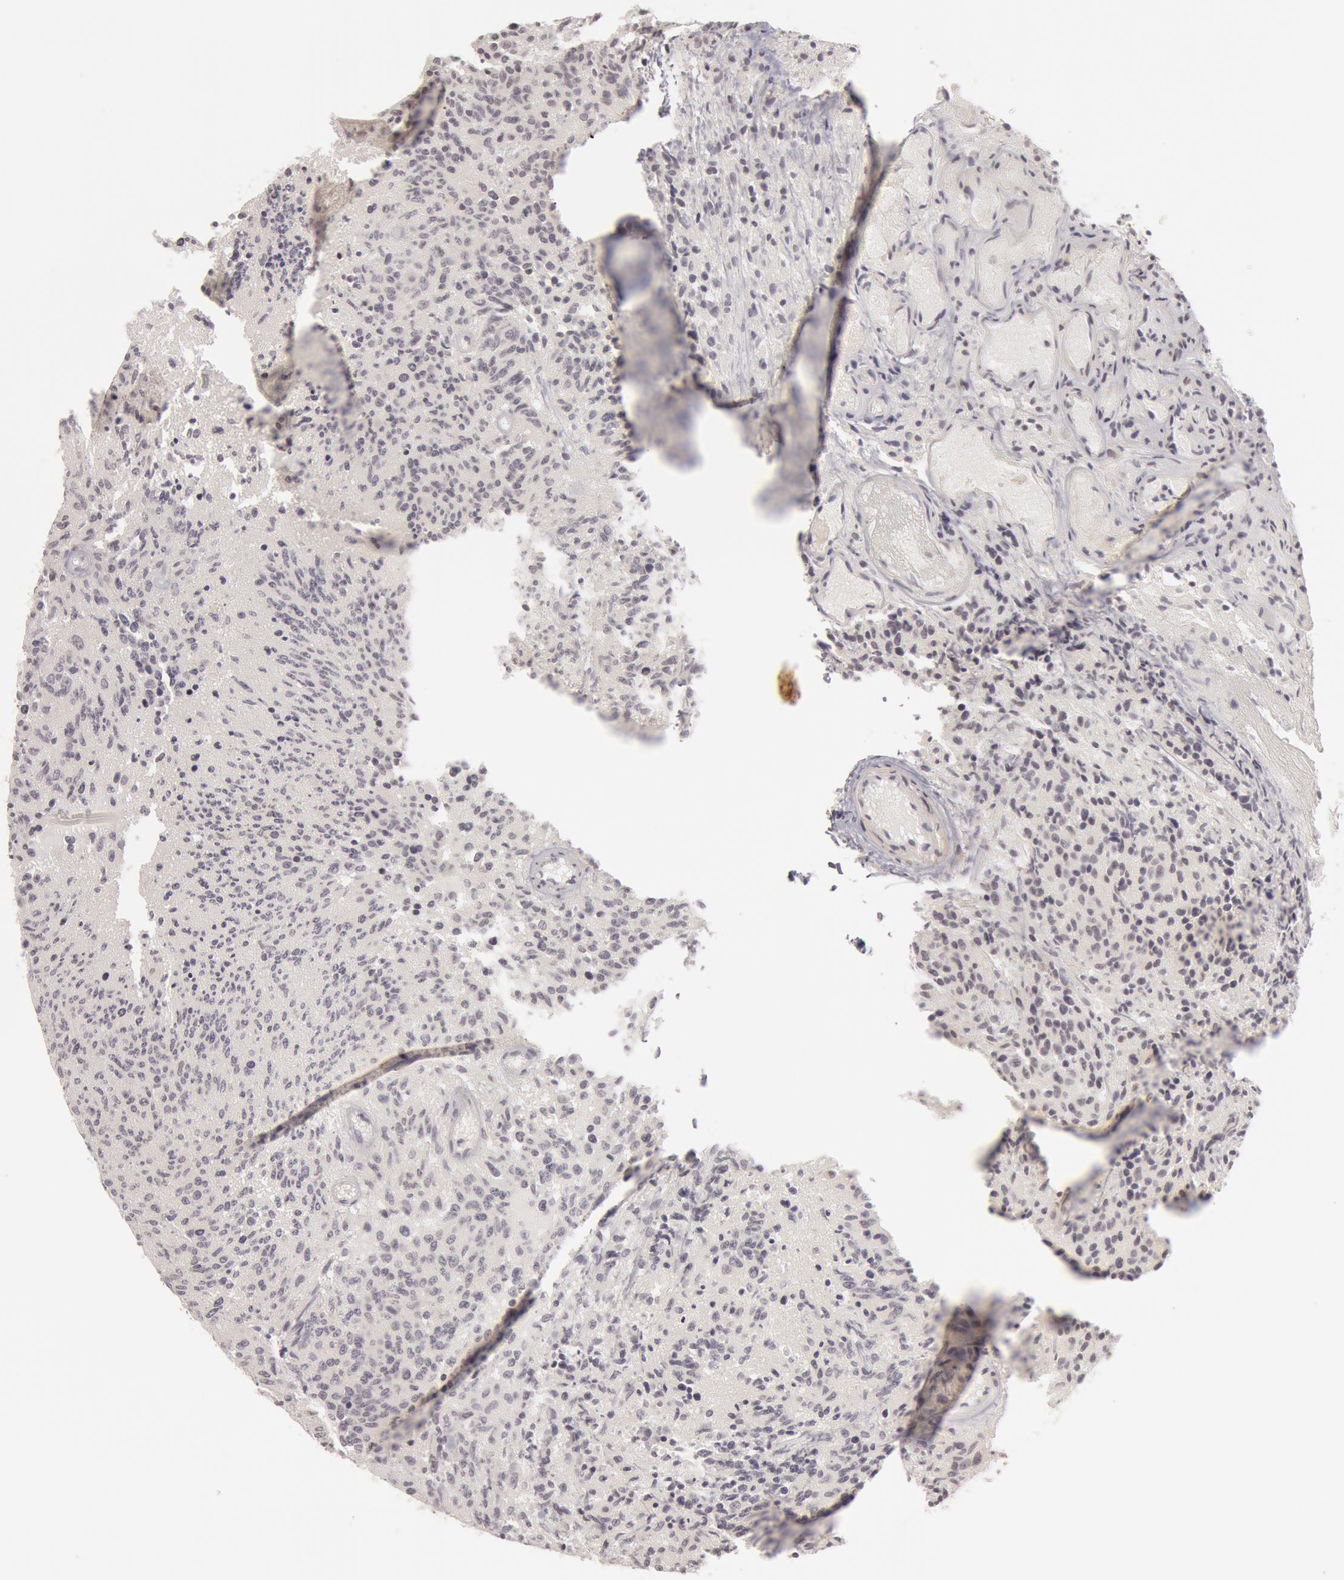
{"staining": {"intensity": "negative", "quantity": "none", "location": "none"}, "tissue": "glioma", "cell_type": "Tumor cells", "image_type": "cancer", "snomed": [{"axis": "morphology", "description": "Glioma, malignant, High grade"}, {"axis": "topography", "description": "Brain"}], "caption": "This photomicrograph is of glioma stained with IHC to label a protein in brown with the nuclei are counter-stained blue. There is no staining in tumor cells.", "gene": "OASL", "patient": {"sex": "male", "age": 36}}